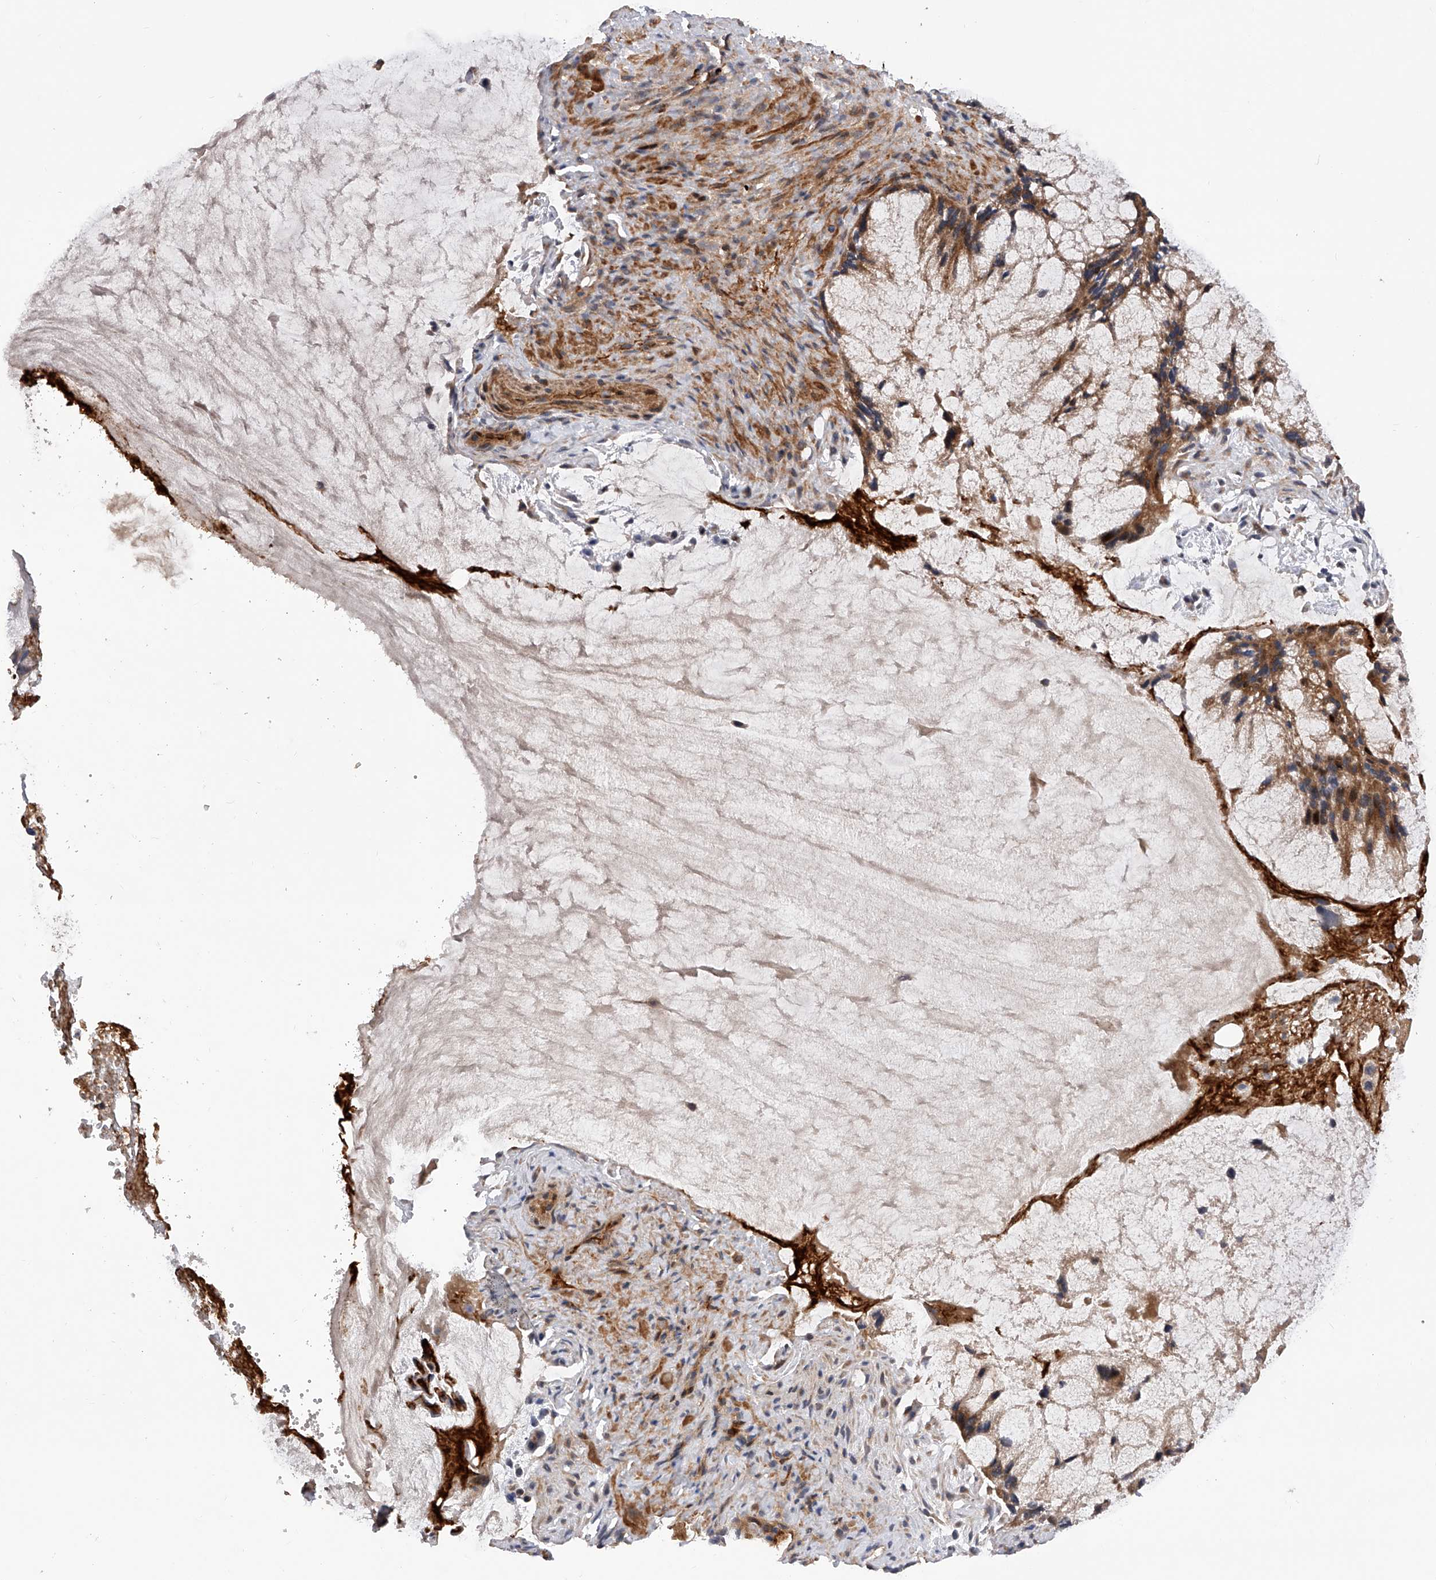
{"staining": {"intensity": "weak", "quantity": "25%-75%", "location": "cytoplasmic/membranous"}, "tissue": "ovarian cancer", "cell_type": "Tumor cells", "image_type": "cancer", "snomed": [{"axis": "morphology", "description": "Cystadenocarcinoma, mucinous, NOS"}, {"axis": "topography", "description": "Ovary"}], "caption": "This photomicrograph exhibits IHC staining of human ovarian cancer (mucinous cystadenocarcinoma), with low weak cytoplasmic/membranous positivity in approximately 25%-75% of tumor cells.", "gene": "PDSS2", "patient": {"sex": "female", "age": 37}}